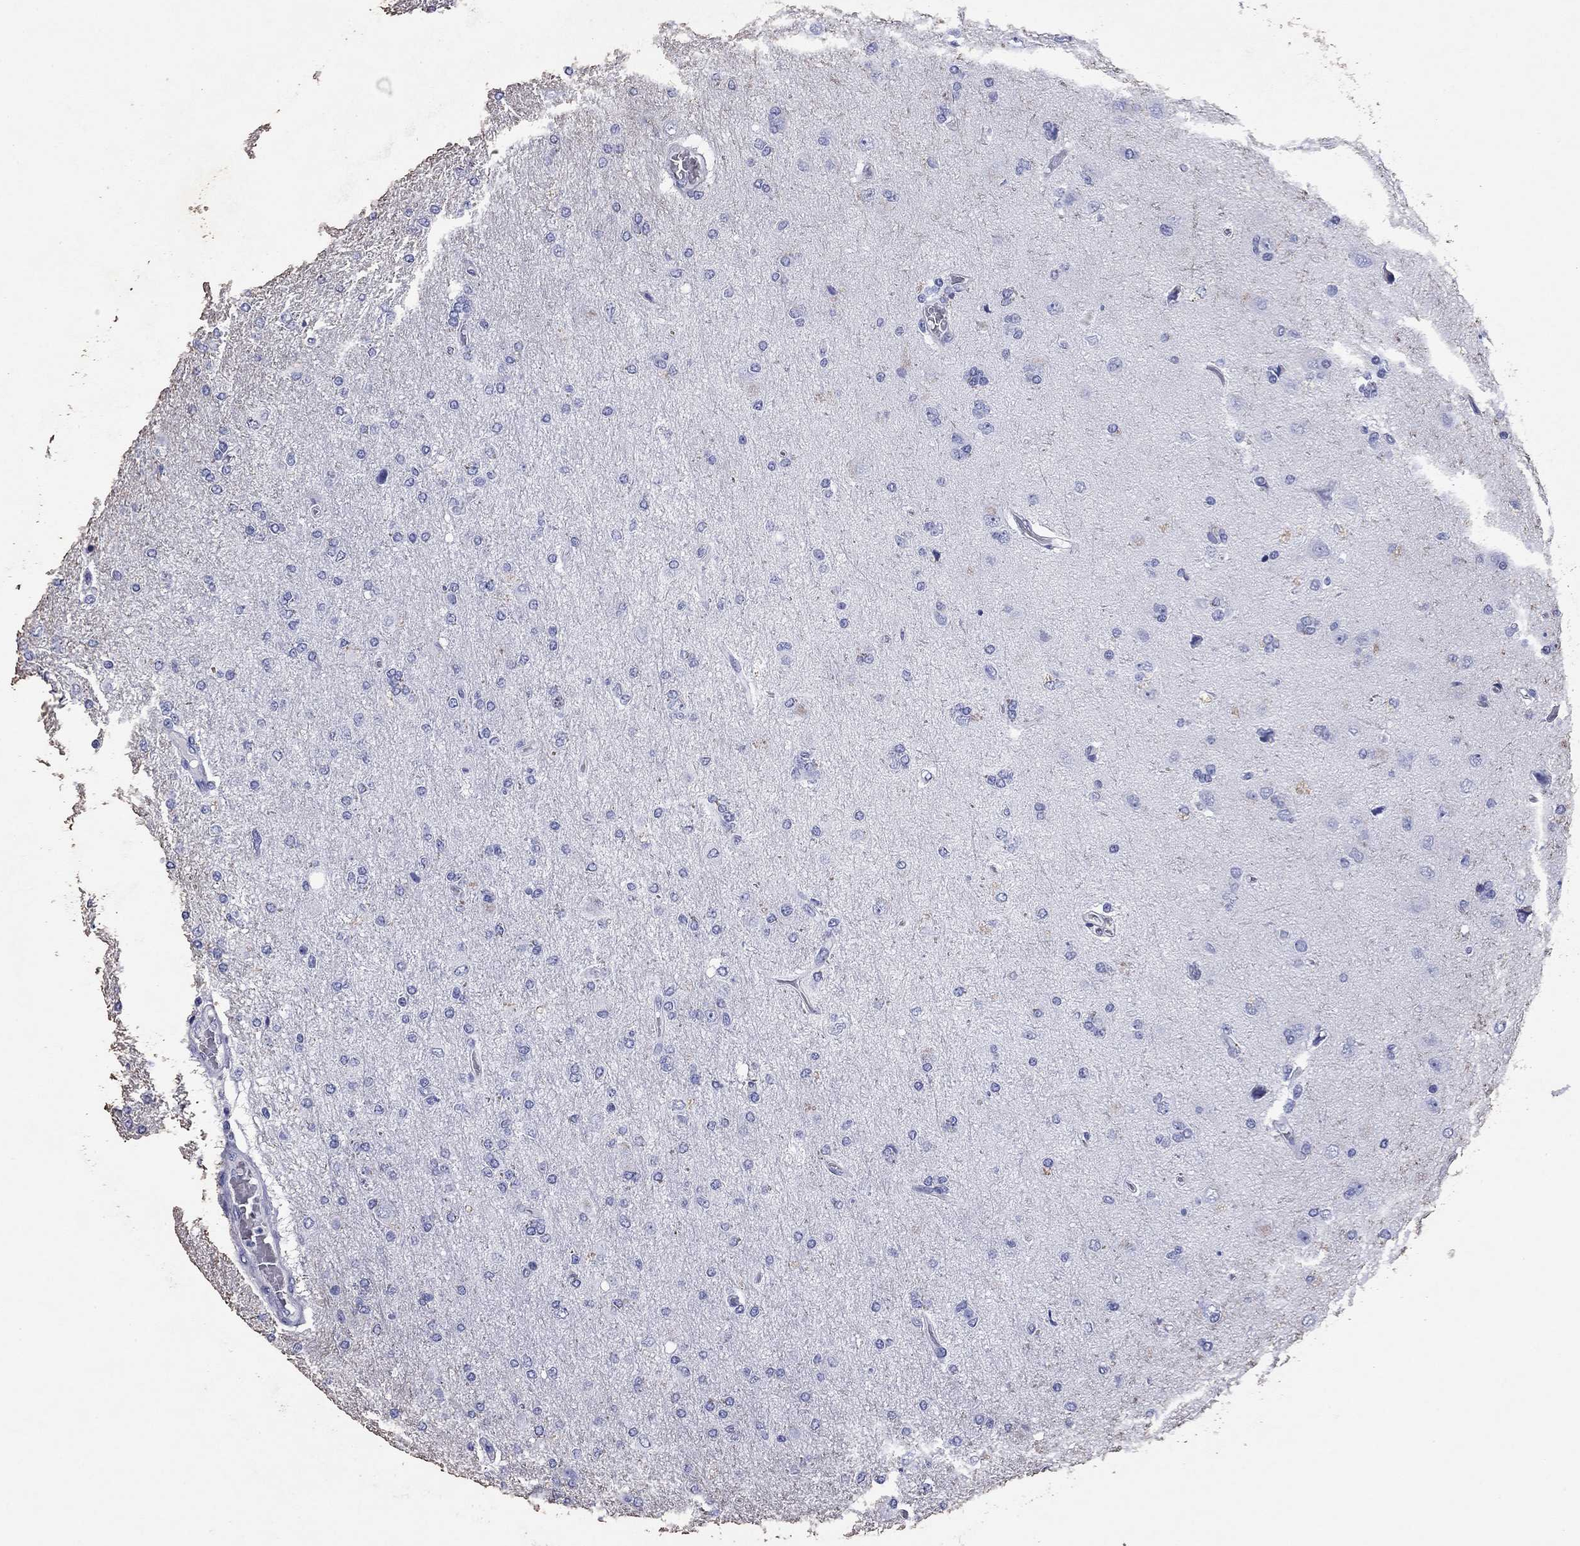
{"staining": {"intensity": "negative", "quantity": "none", "location": "none"}, "tissue": "glioma", "cell_type": "Tumor cells", "image_type": "cancer", "snomed": [{"axis": "morphology", "description": "Glioma, malignant, High grade"}, {"axis": "topography", "description": "Cerebral cortex"}], "caption": "DAB immunohistochemical staining of glioma exhibits no significant expression in tumor cells.", "gene": "GZMK", "patient": {"sex": "male", "age": 70}}